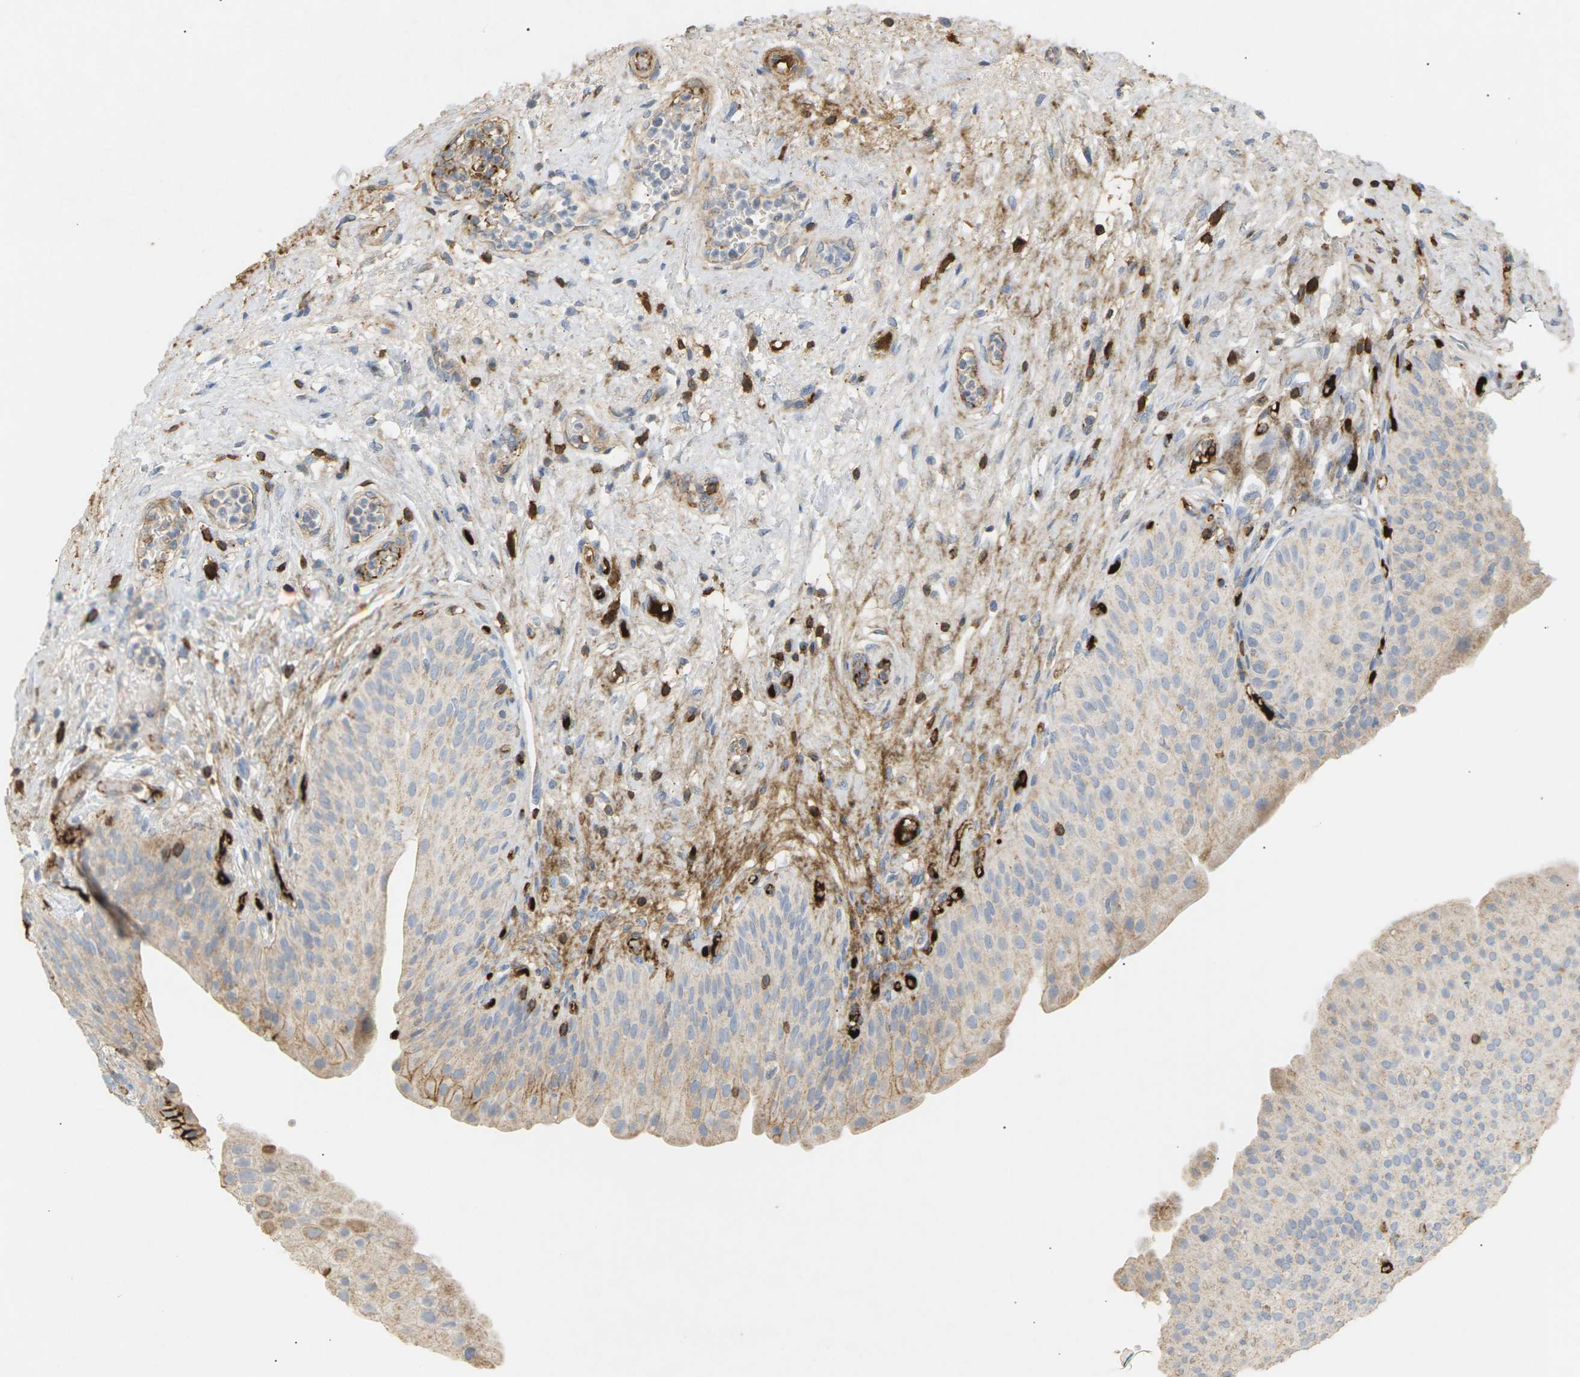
{"staining": {"intensity": "weak", "quantity": "25%-75%", "location": "cytoplasmic/membranous"}, "tissue": "urinary bladder", "cell_type": "Urothelial cells", "image_type": "normal", "snomed": [{"axis": "morphology", "description": "Normal tissue, NOS"}, {"axis": "topography", "description": "Urinary bladder"}], "caption": "Normal urinary bladder was stained to show a protein in brown. There is low levels of weak cytoplasmic/membranous staining in about 25%-75% of urothelial cells.", "gene": "LIME1", "patient": {"sex": "male", "age": 46}}